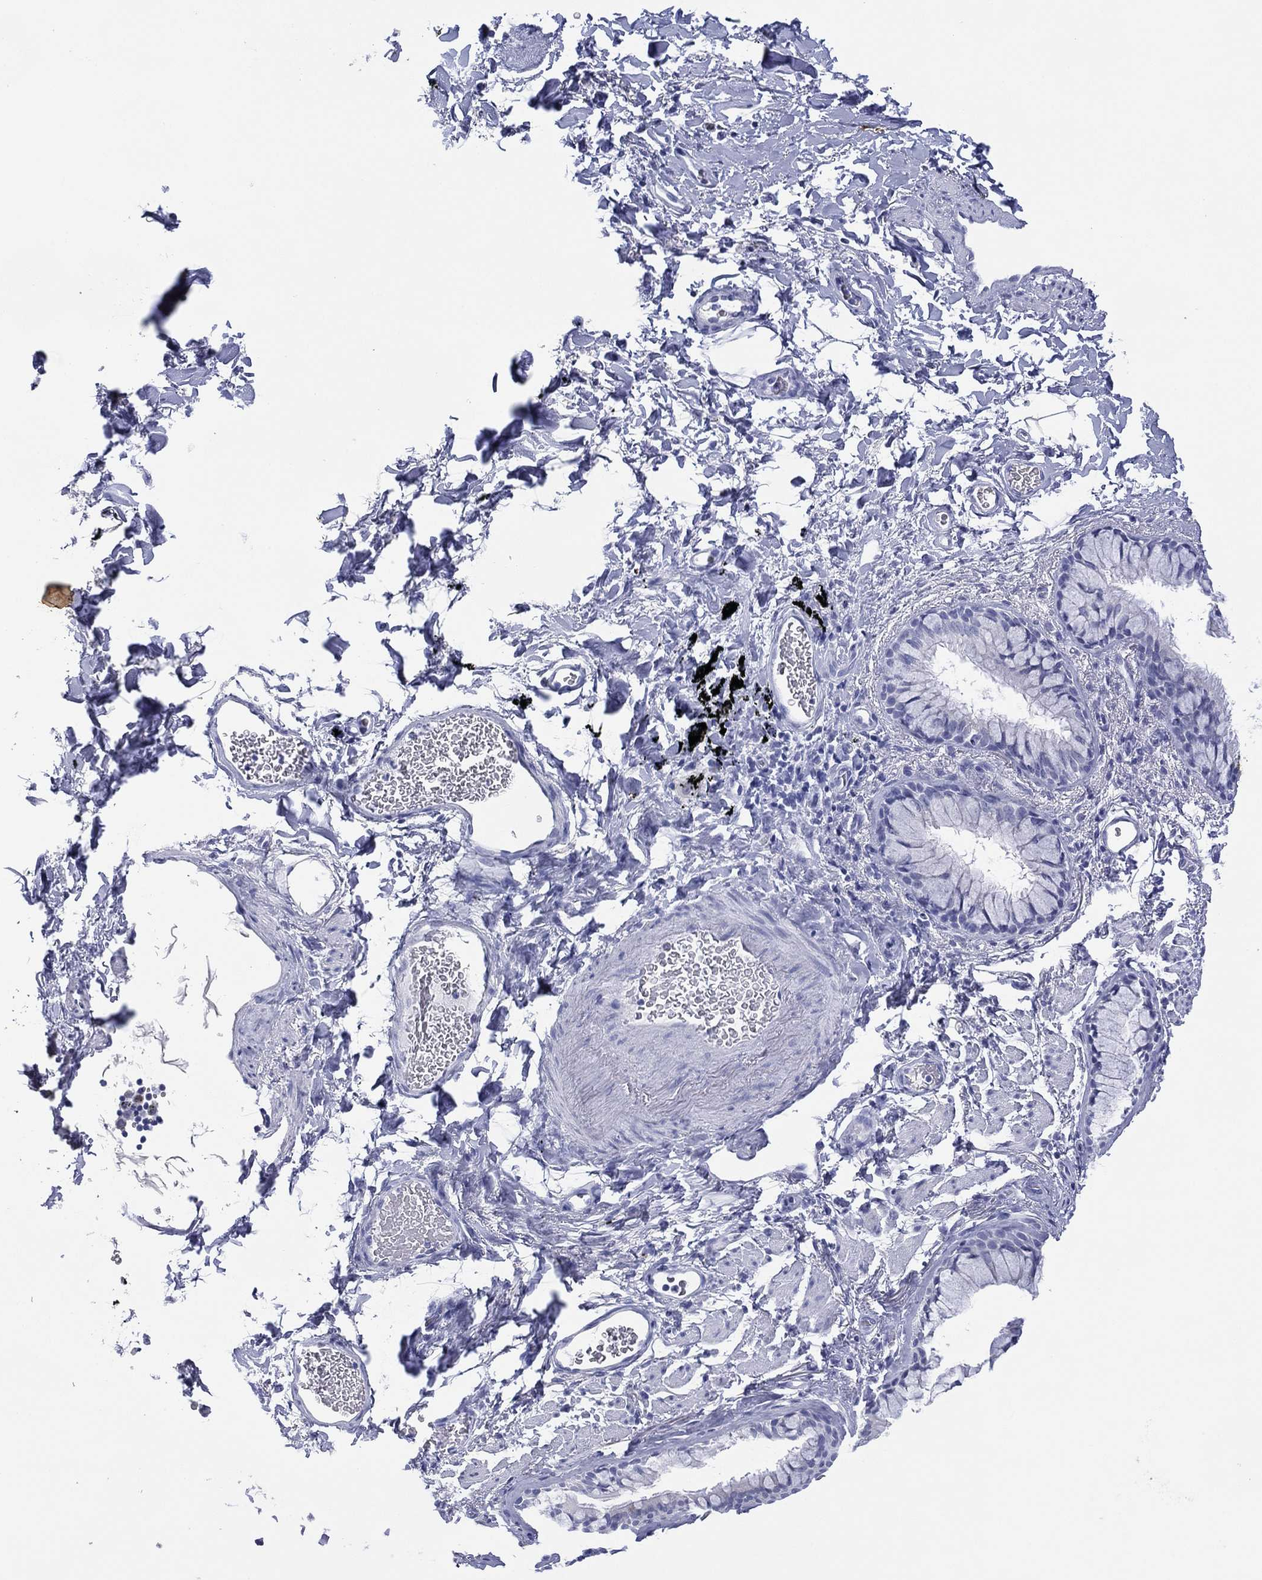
{"staining": {"intensity": "negative", "quantity": "none", "location": "none"}, "tissue": "soft tissue", "cell_type": "Fibroblasts", "image_type": "normal", "snomed": [{"axis": "morphology", "description": "Normal tissue, NOS"}, {"axis": "morphology", "description": "Adenocarcinoma, NOS"}, {"axis": "topography", "description": "Cartilage tissue"}, {"axis": "topography", "description": "Lung"}], "caption": "This is an IHC micrograph of benign human soft tissue. There is no staining in fibroblasts.", "gene": "DSG1", "patient": {"sex": "male", "age": 59}}